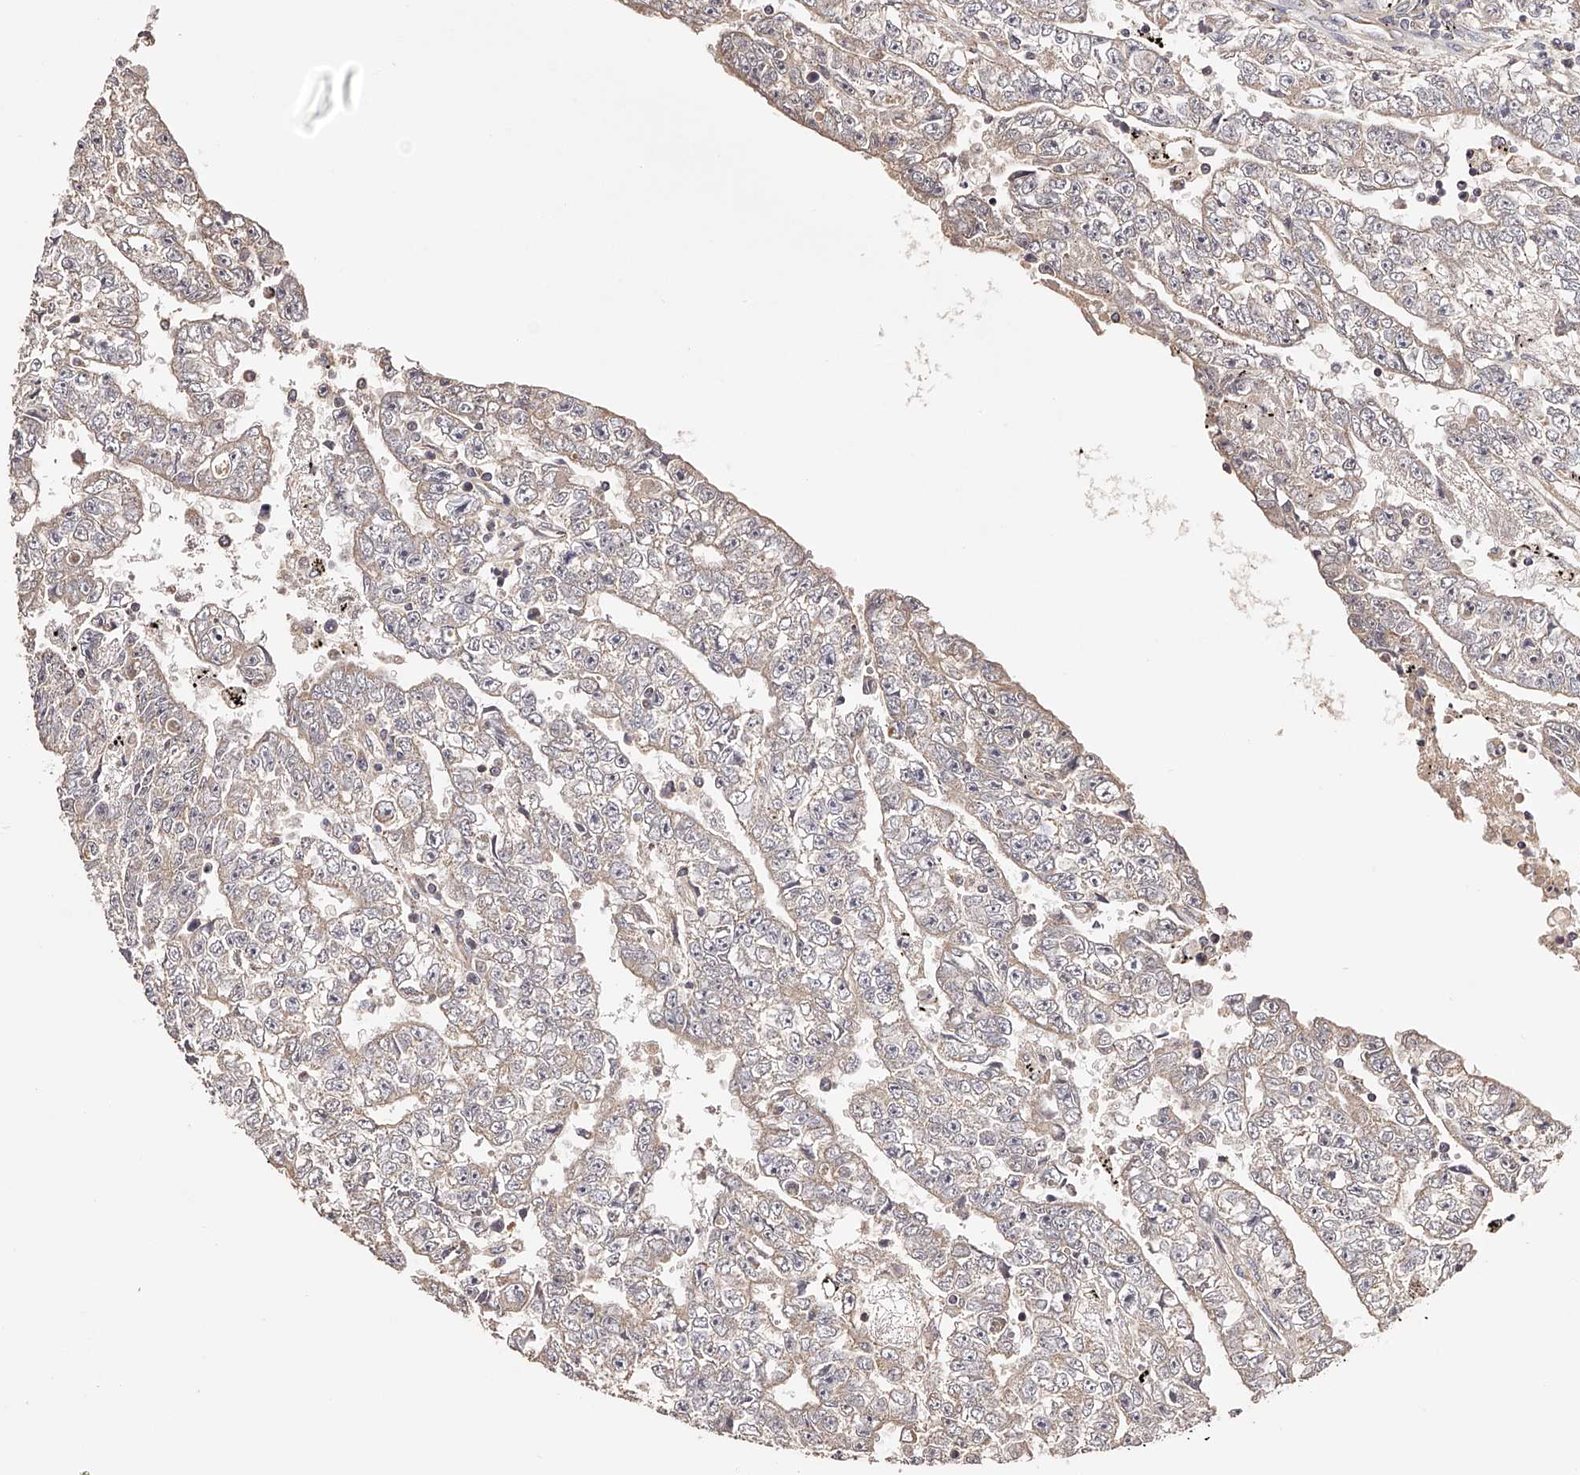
{"staining": {"intensity": "negative", "quantity": "none", "location": "none"}, "tissue": "testis cancer", "cell_type": "Tumor cells", "image_type": "cancer", "snomed": [{"axis": "morphology", "description": "Carcinoma, Embryonal, NOS"}, {"axis": "topography", "description": "Testis"}], "caption": "There is no significant expression in tumor cells of testis embryonal carcinoma. (DAB immunohistochemistry, high magnification).", "gene": "USP21", "patient": {"sex": "male", "age": 25}}